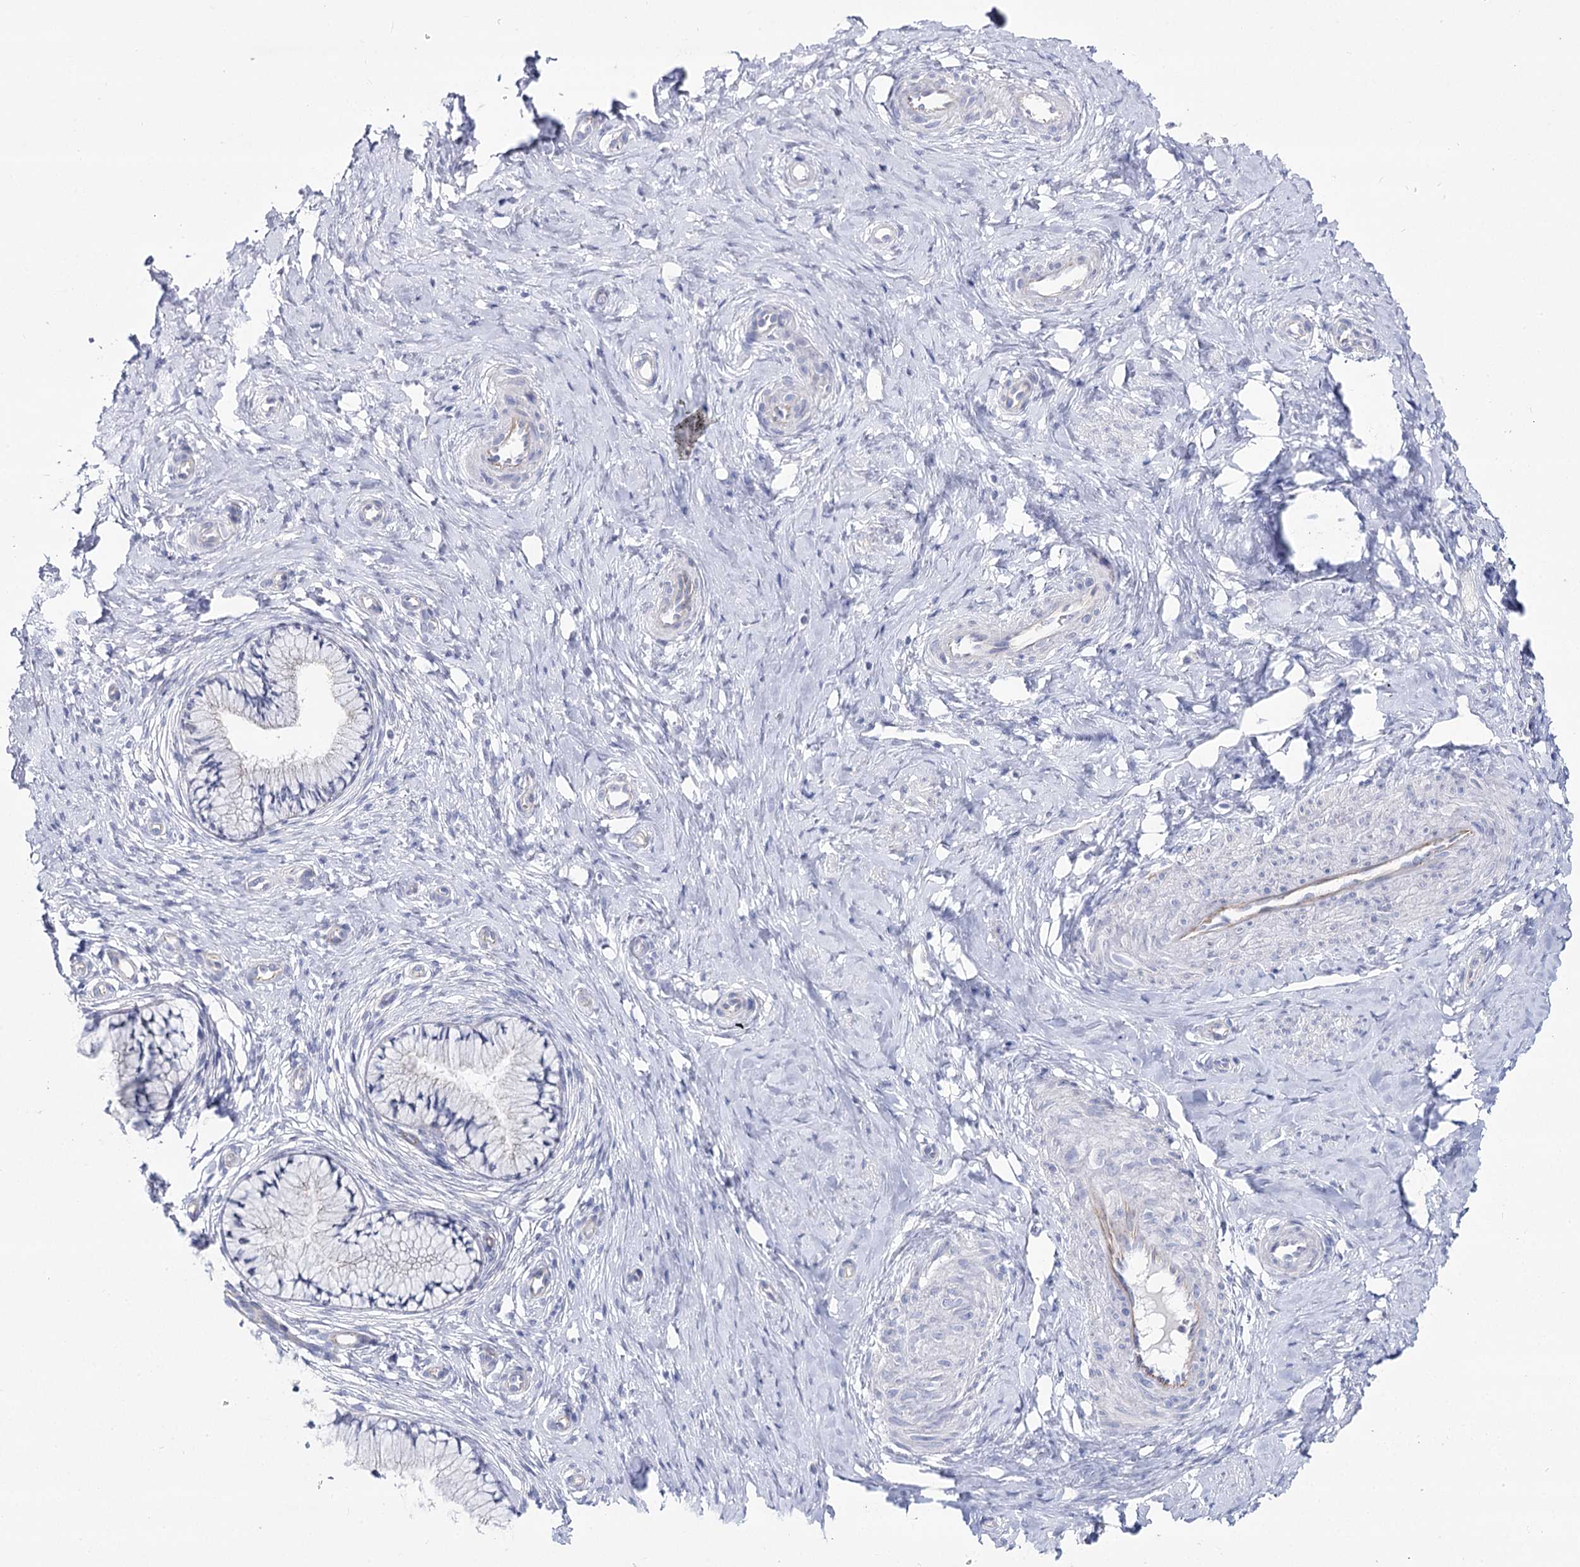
{"staining": {"intensity": "negative", "quantity": "none", "location": "none"}, "tissue": "cervix", "cell_type": "Glandular cells", "image_type": "normal", "snomed": [{"axis": "morphology", "description": "Normal tissue, NOS"}, {"axis": "topography", "description": "Cervix"}], "caption": "Cervix stained for a protein using immunohistochemistry shows no staining glandular cells.", "gene": "NRAP", "patient": {"sex": "female", "age": 36}}